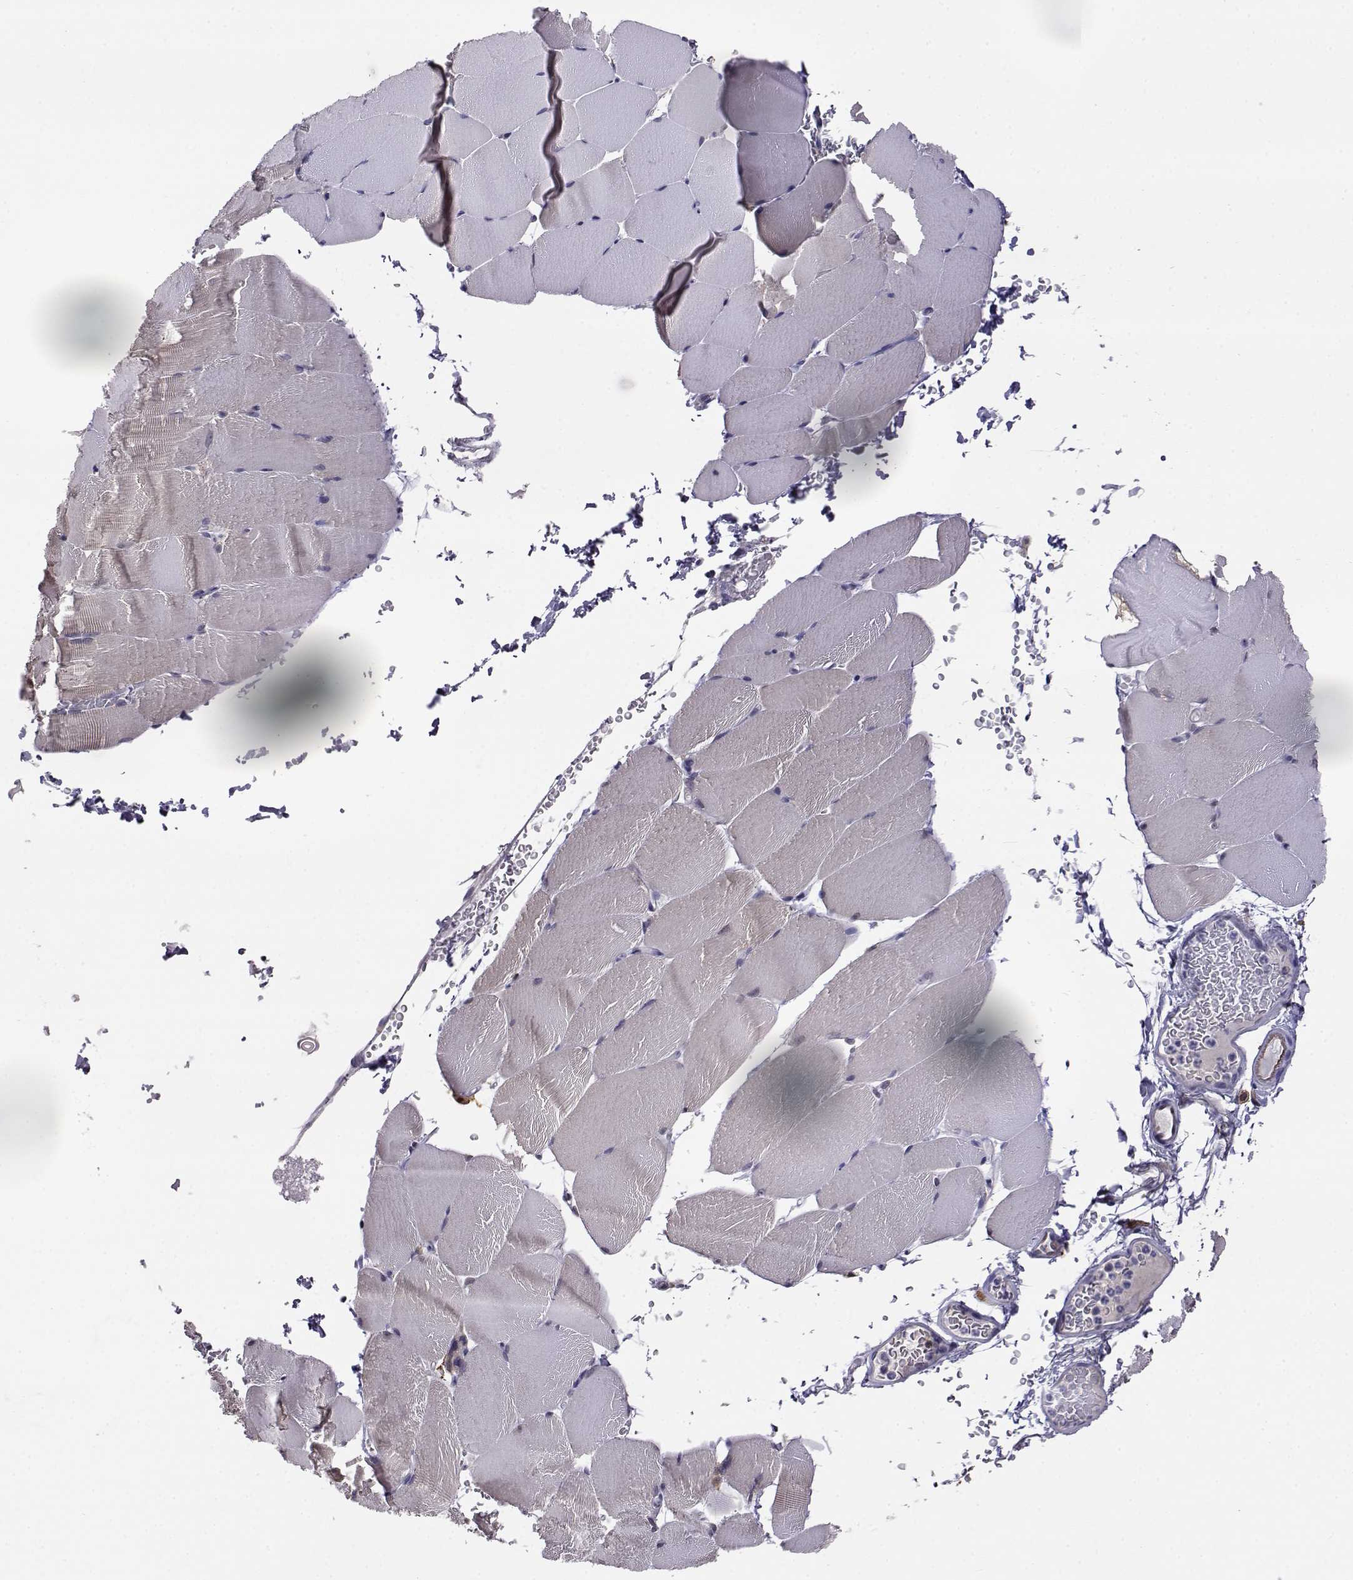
{"staining": {"intensity": "negative", "quantity": "none", "location": "none"}, "tissue": "skeletal muscle", "cell_type": "Myocytes", "image_type": "normal", "snomed": [{"axis": "morphology", "description": "Normal tissue, NOS"}, {"axis": "topography", "description": "Skeletal muscle"}], "caption": "IHC photomicrograph of normal skeletal muscle: human skeletal muscle stained with DAB displays no significant protein expression in myocytes.", "gene": "AKR1B1", "patient": {"sex": "female", "age": 37}}